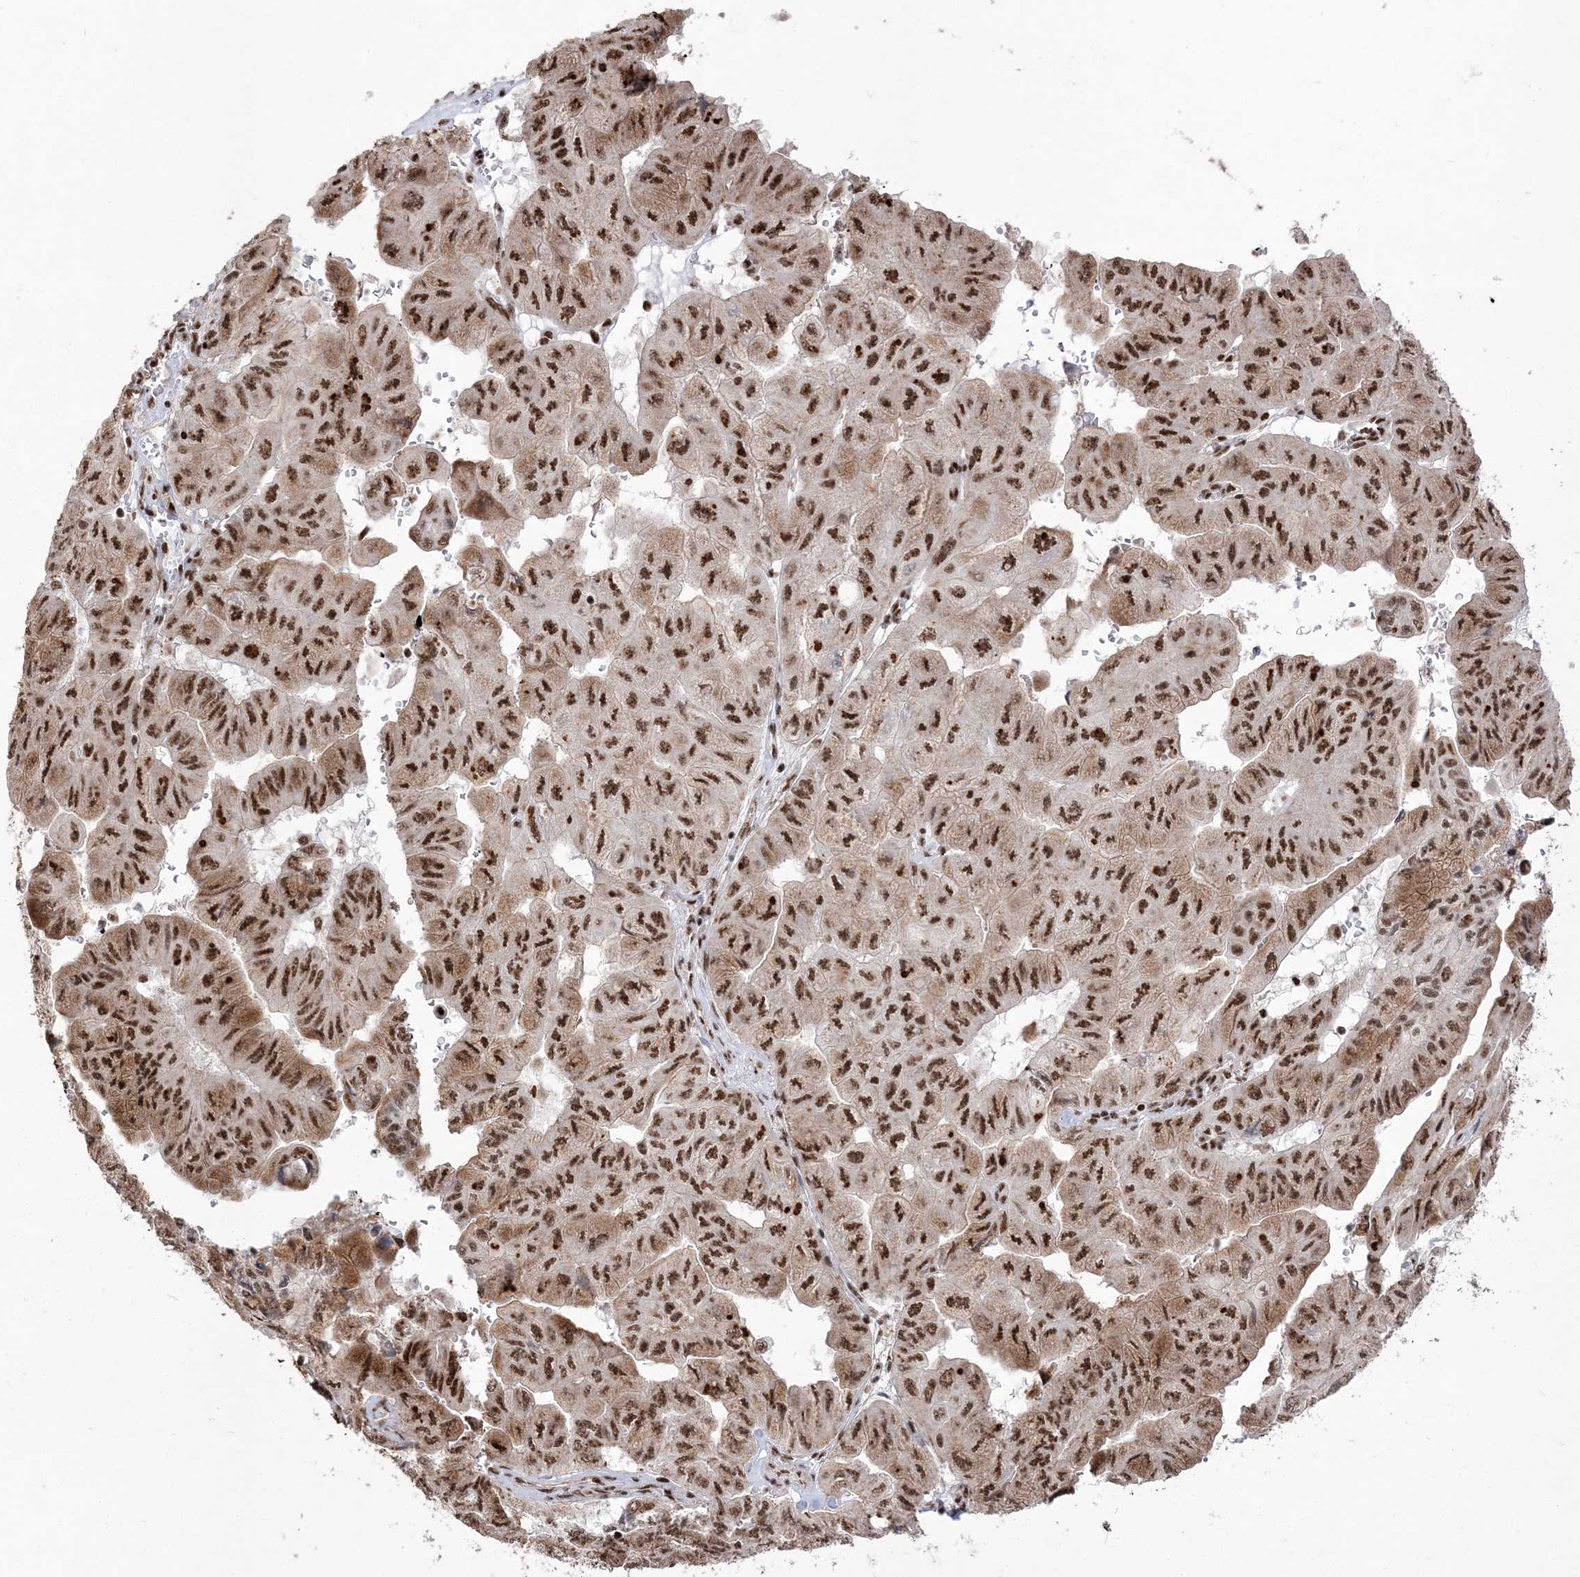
{"staining": {"intensity": "strong", "quantity": ">75%", "location": "nuclear"}, "tissue": "pancreatic cancer", "cell_type": "Tumor cells", "image_type": "cancer", "snomed": [{"axis": "morphology", "description": "Adenocarcinoma, NOS"}, {"axis": "topography", "description": "Pancreas"}], "caption": "A high-resolution photomicrograph shows IHC staining of pancreatic cancer (adenocarcinoma), which shows strong nuclear expression in approximately >75% of tumor cells.", "gene": "RBM17", "patient": {"sex": "male", "age": 51}}